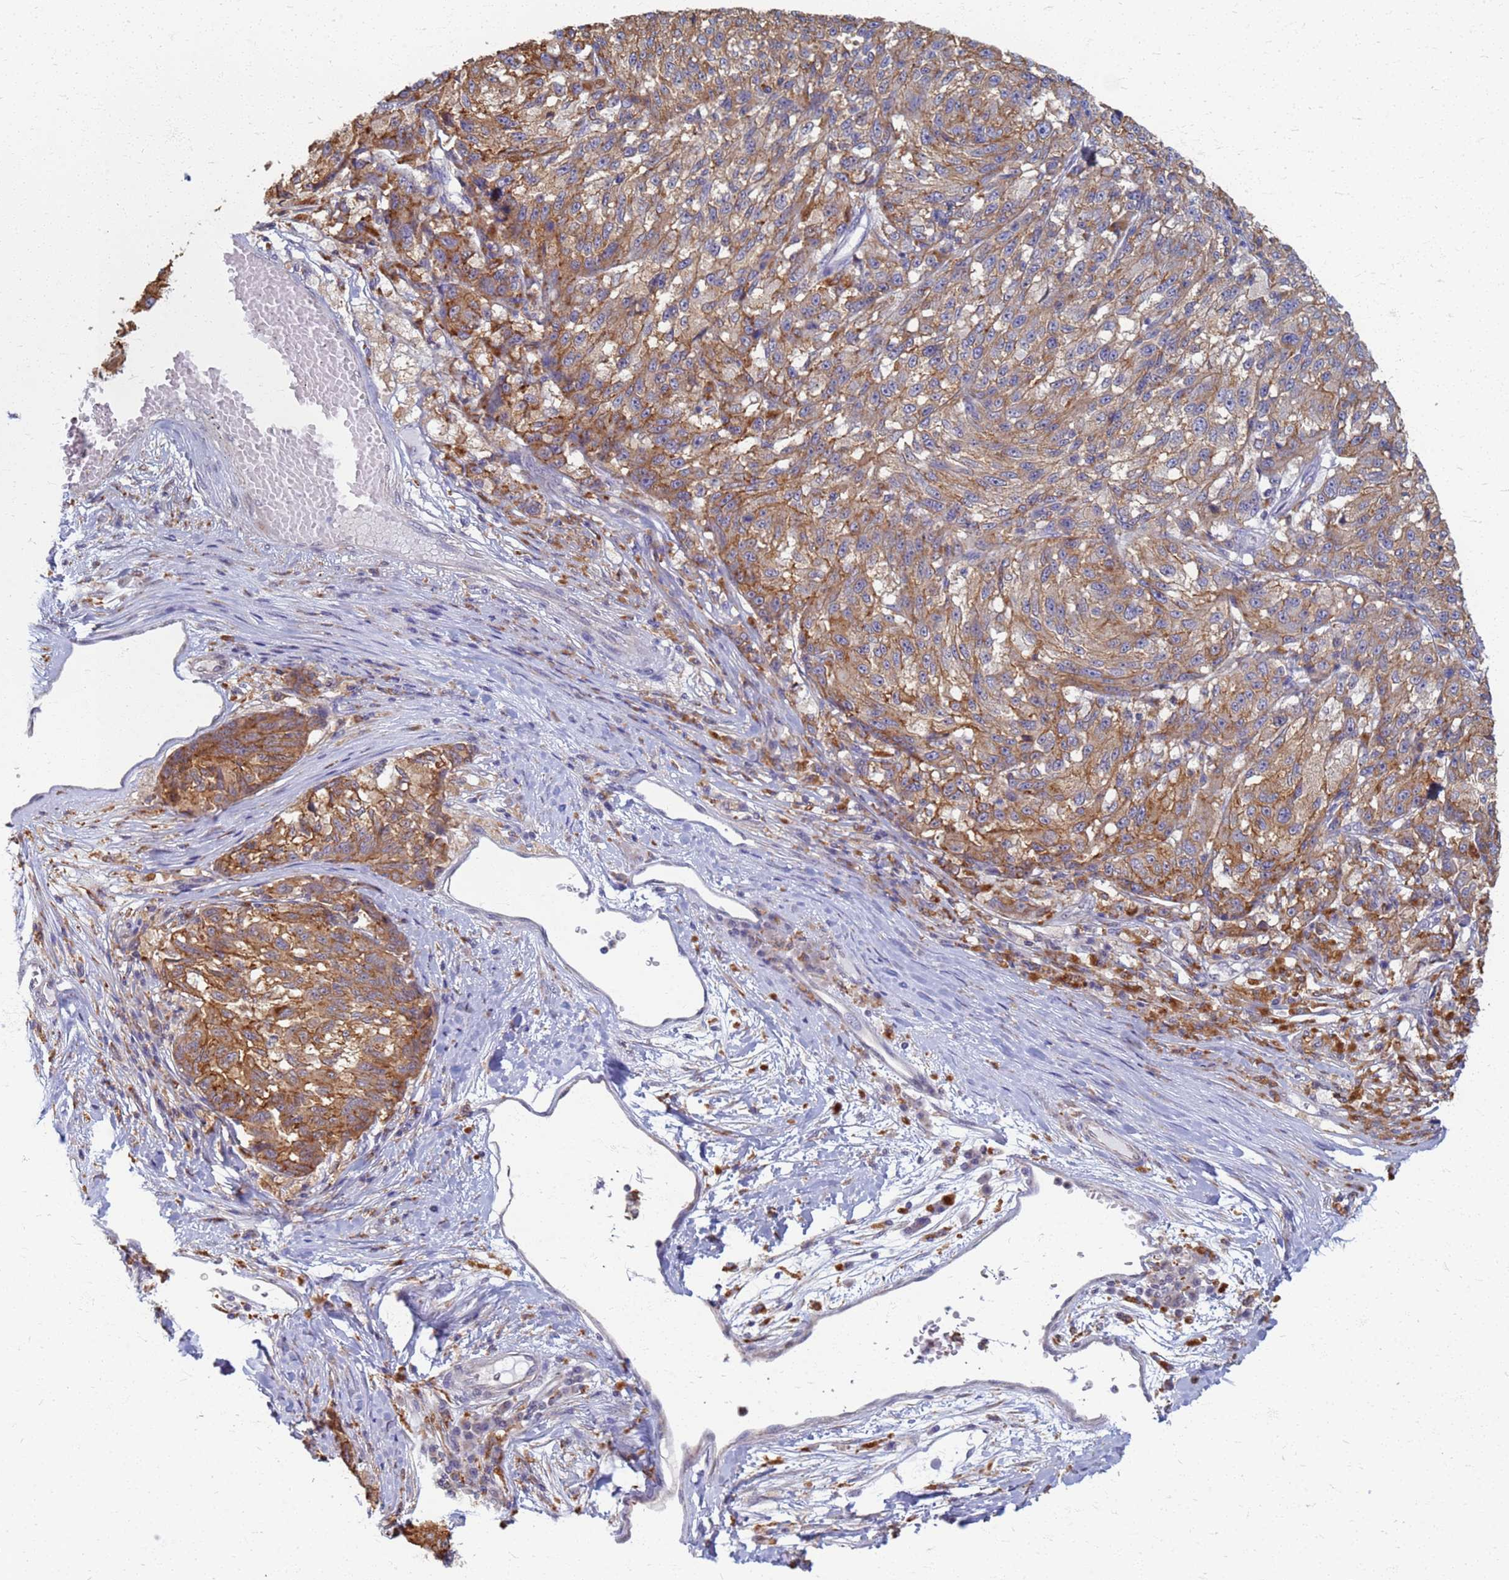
{"staining": {"intensity": "moderate", "quantity": ">75%", "location": "cytoplasmic/membranous"}, "tissue": "melanoma", "cell_type": "Tumor cells", "image_type": "cancer", "snomed": [{"axis": "morphology", "description": "Malignant melanoma, NOS"}, {"axis": "topography", "description": "Skin"}], "caption": "Melanoma stained with a brown dye displays moderate cytoplasmic/membranous positive expression in approximately >75% of tumor cells.", "gene": "ATP6V1E1", "patient": {"sex": "male", "age": 53}}